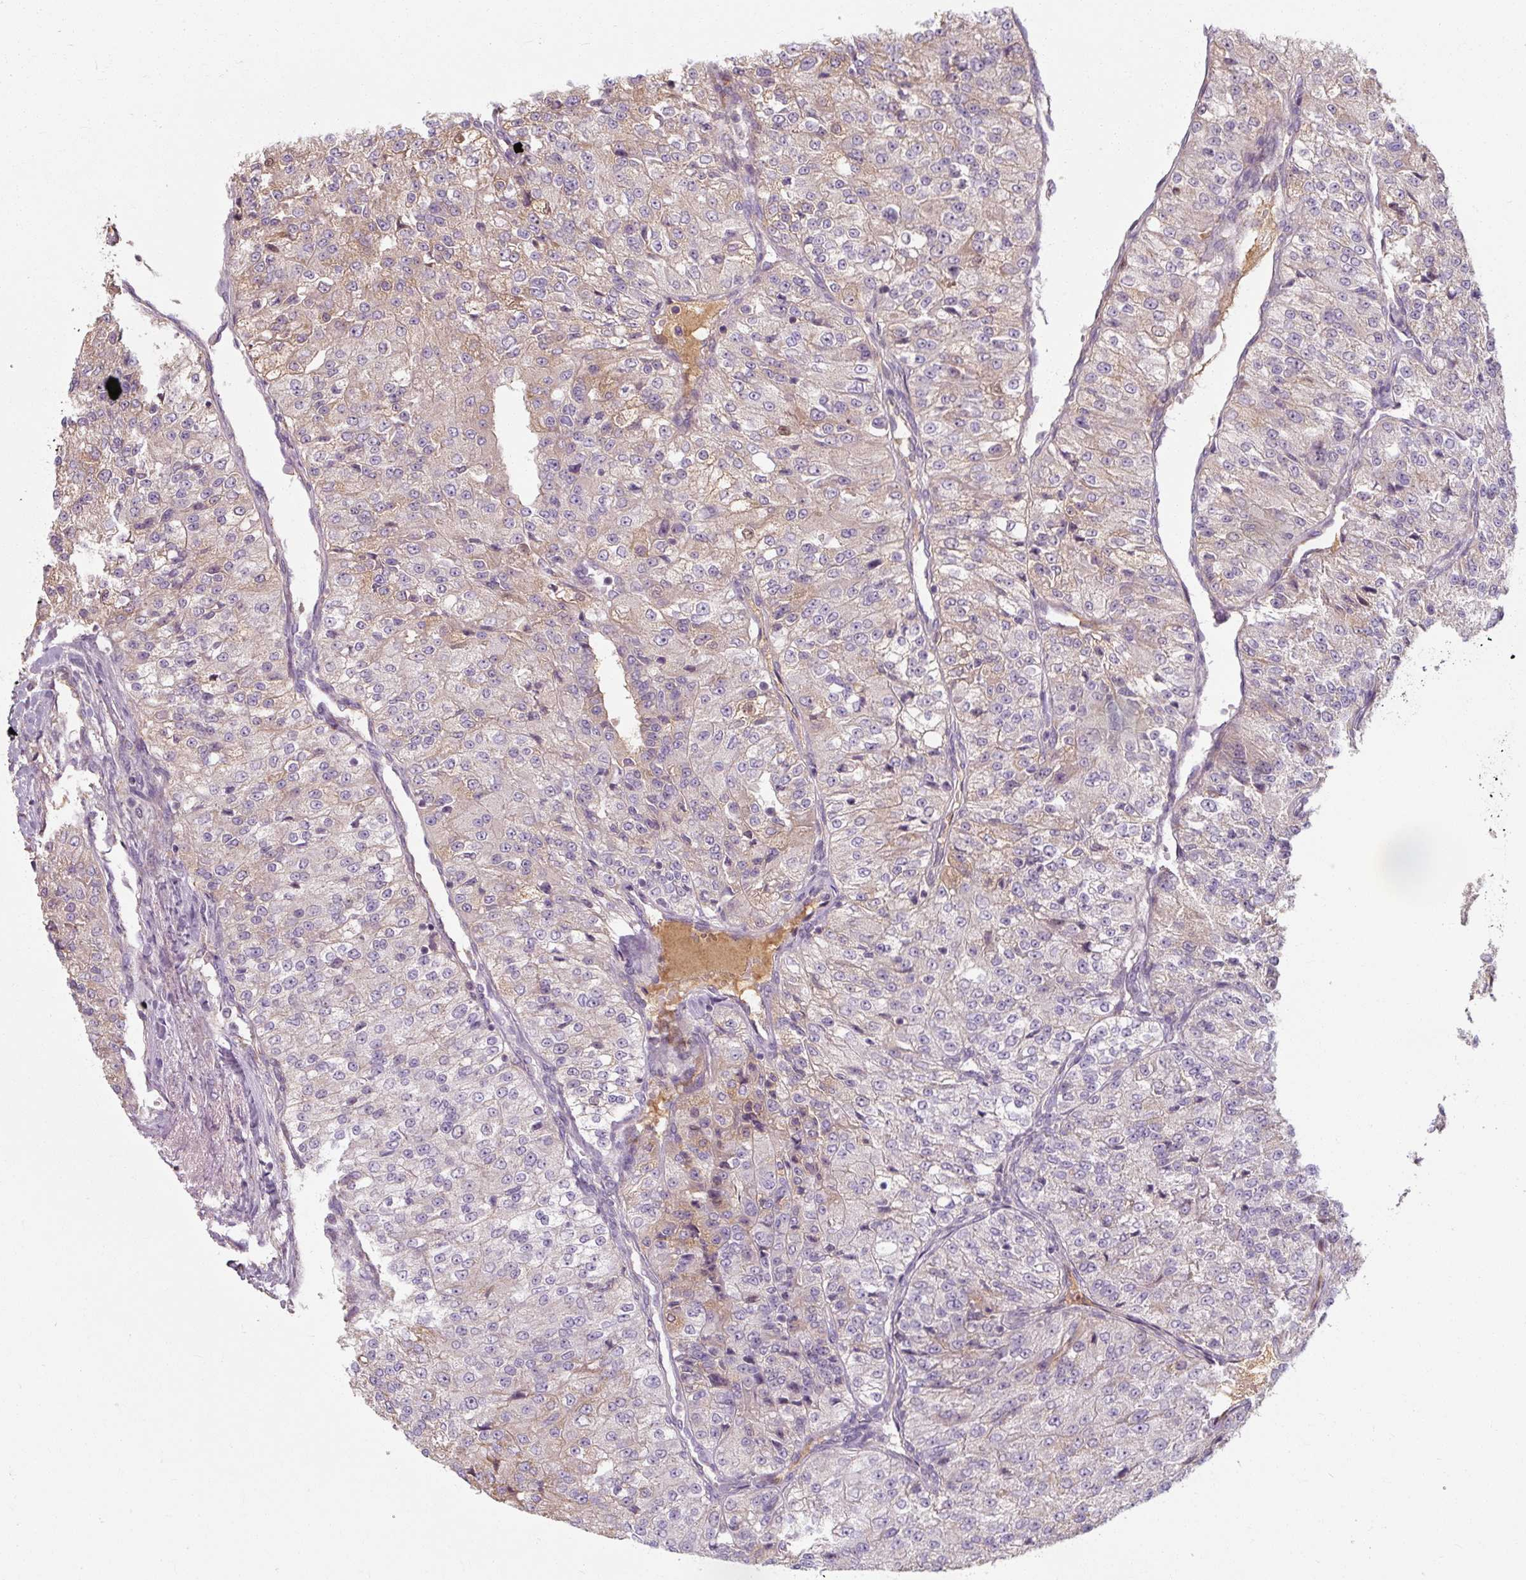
{"staining": {"intensity": "weak", "quantity": ">75%", "location": "cytoplasmic/membranous"}, "tissue": "renal cancer", "cell_type": "Tumor cells", "image_type": "cancer", "snomed": [{"axis": "morphology", "description": "Adenocarcinoma, NOS"}, {"axis": "topography", "description": "Kidney"}], "caption": "Renal adenocarcinoma stained for a protein (brown) demonstrates weak cytoplasmic/membranous positive positivity in about >75% of tumor cells.", "gene": "TSEN54", "patient": {"sex": "female", "age": 63}}